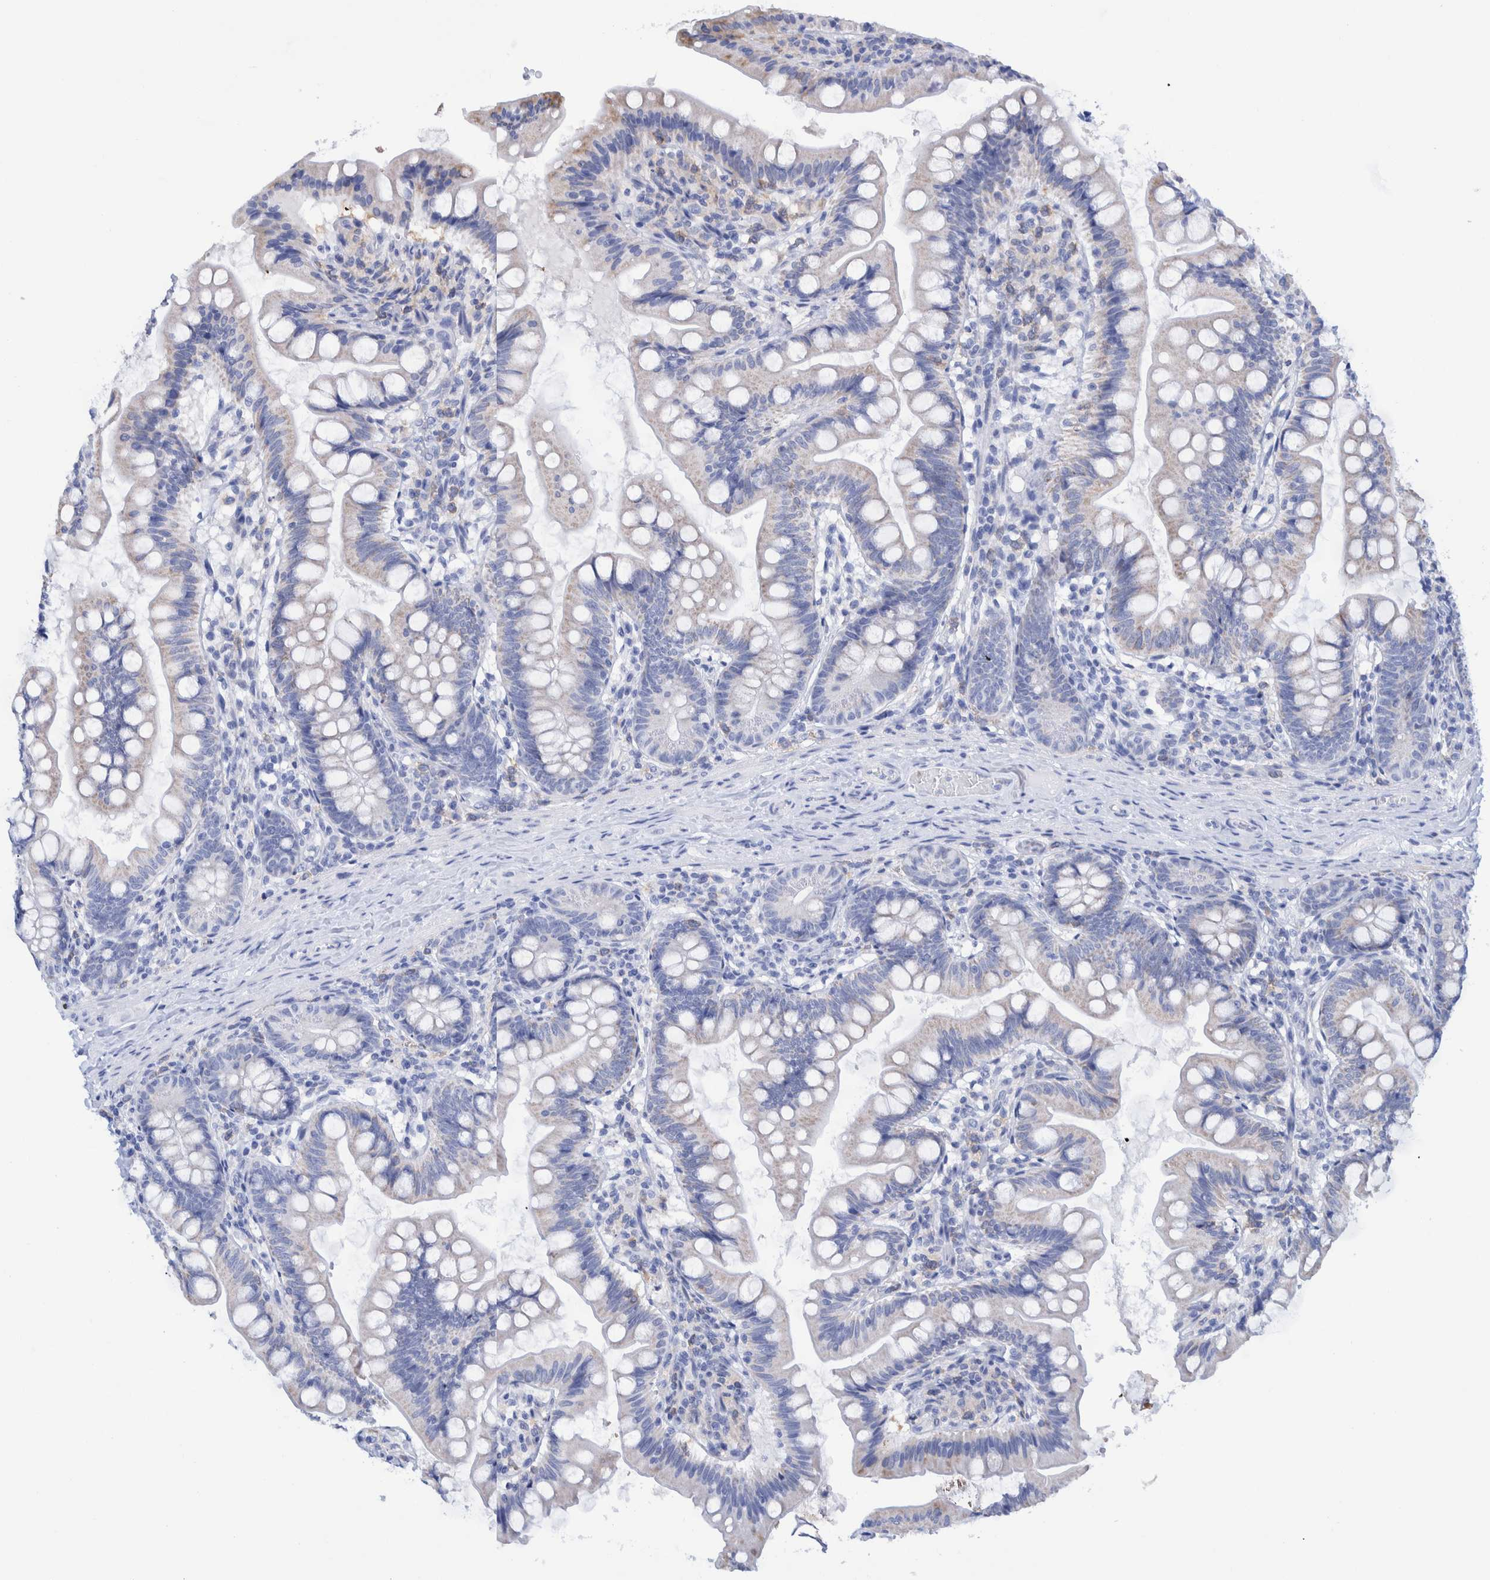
{"staining": {"intensity": "negative", "quantity": "none", "location": "none"}, "tissue": "small intestine", "cell_type": "Glandular cells", "image_type": "normal", "snomed": [{"axis": "morphology", "description": "Normal tissue, NOS"}, {"axis": "topography", "description": "Small intestine"}], "caption": "Photomicrograph shows no significant protein expression in glandular cells of unremarkable small intestine. The staining was performed using DAB (3,3'-diaminobenzidine) to visualize the protein expression in brown, while the nuclei were stained in blue with hematoxylin (Magnification: 20x).", "gene": "KRT14", "patient": {"sex": "male", "age": 7}}